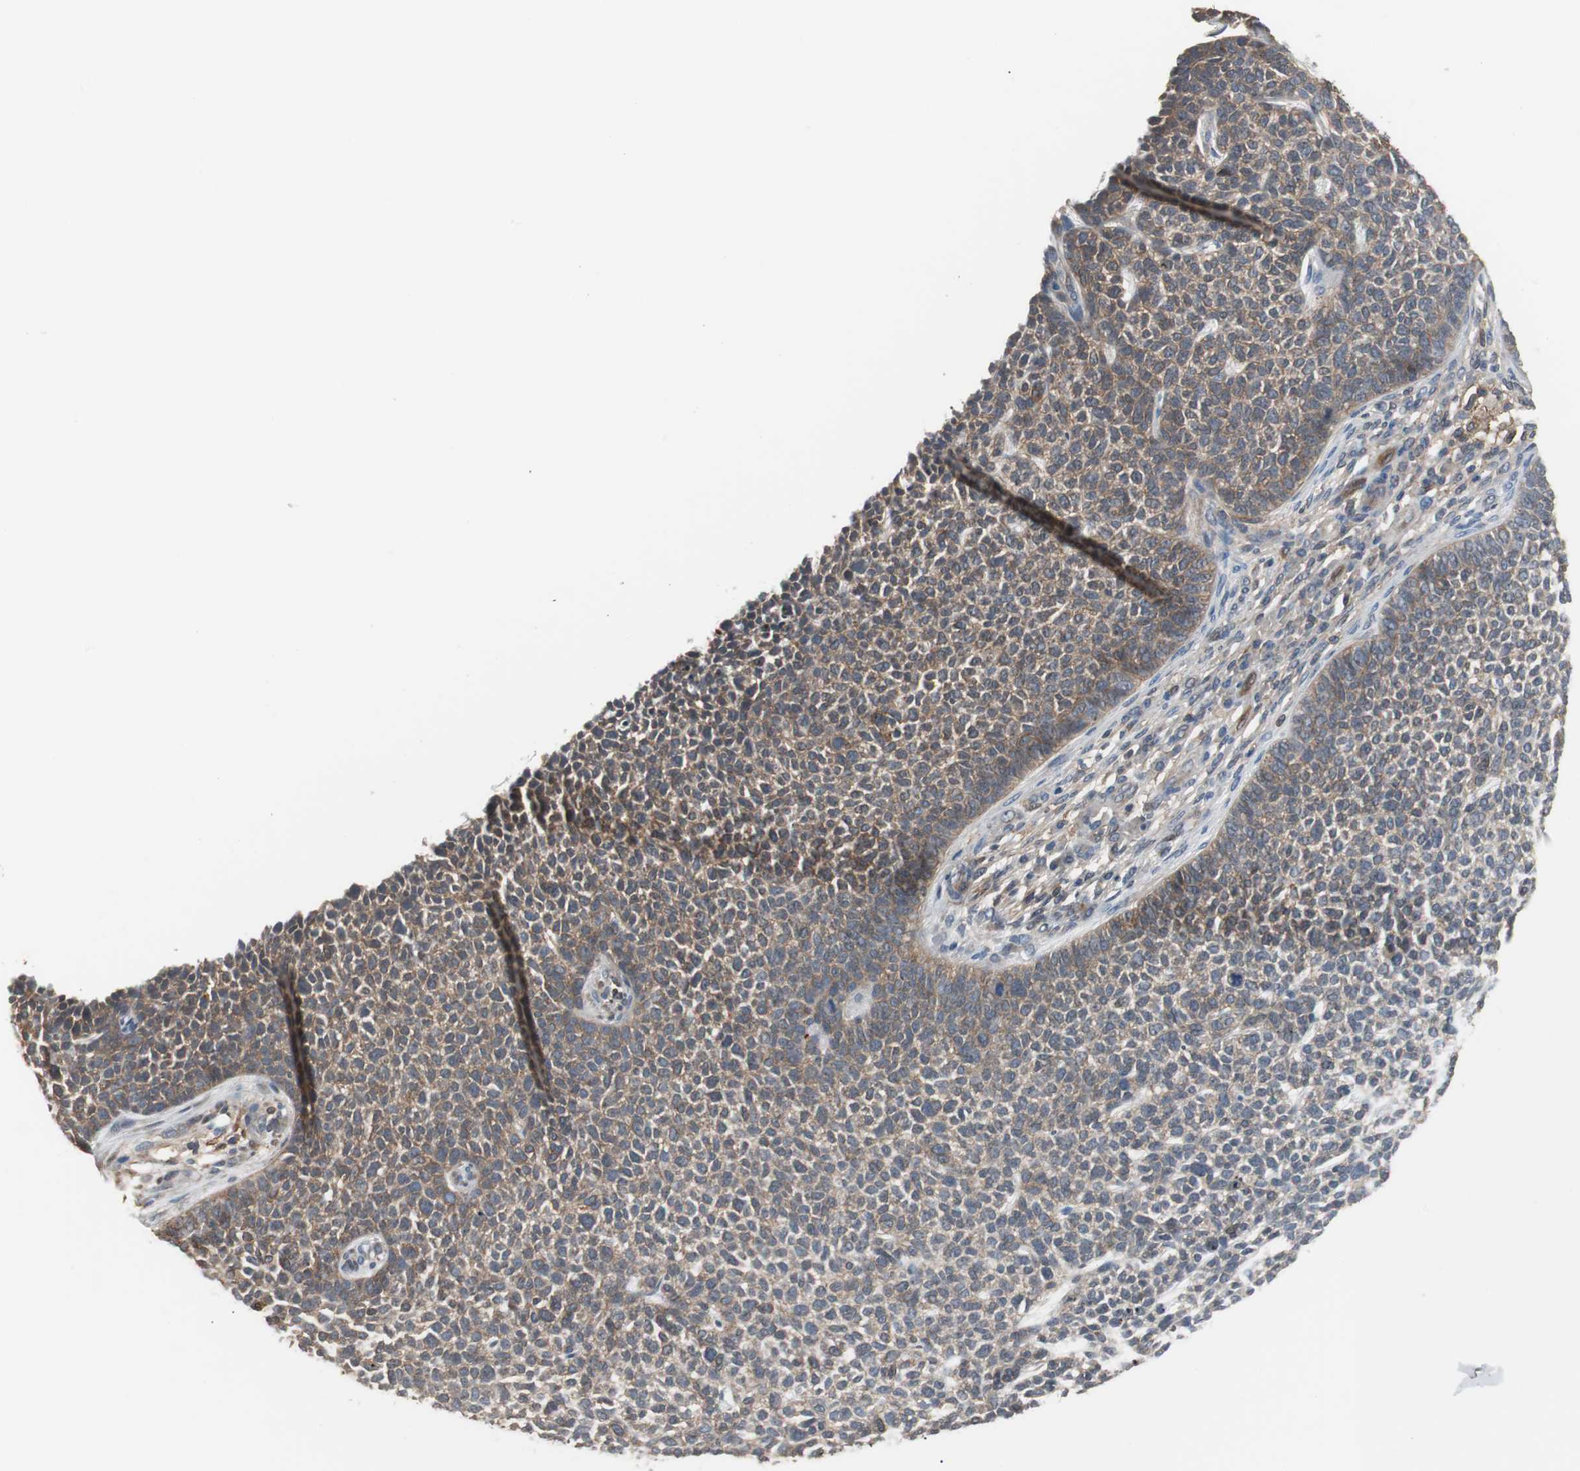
{"staining": {"intensity": "weak", "quantity": "25%-75%", "location": "cytoplasmic/membranous"}, "tissue": "skin cancer", "cell_type": "Tumor cells", "image_type": "cancer", "snomed": [{"axis": "morphology", "description": "Basal cell carcinoma"}, {"axis": "topography", "description": "Skin"}], "caption": "Skin basal cell carcinoma was stained to show a protein in brown. There is low levels of weak cytoplasmic/membranous expression in approximately 25%-75% of tumor cells.", "gene": "ANXA4", "patient": {"sex": "female", "age": 84}}